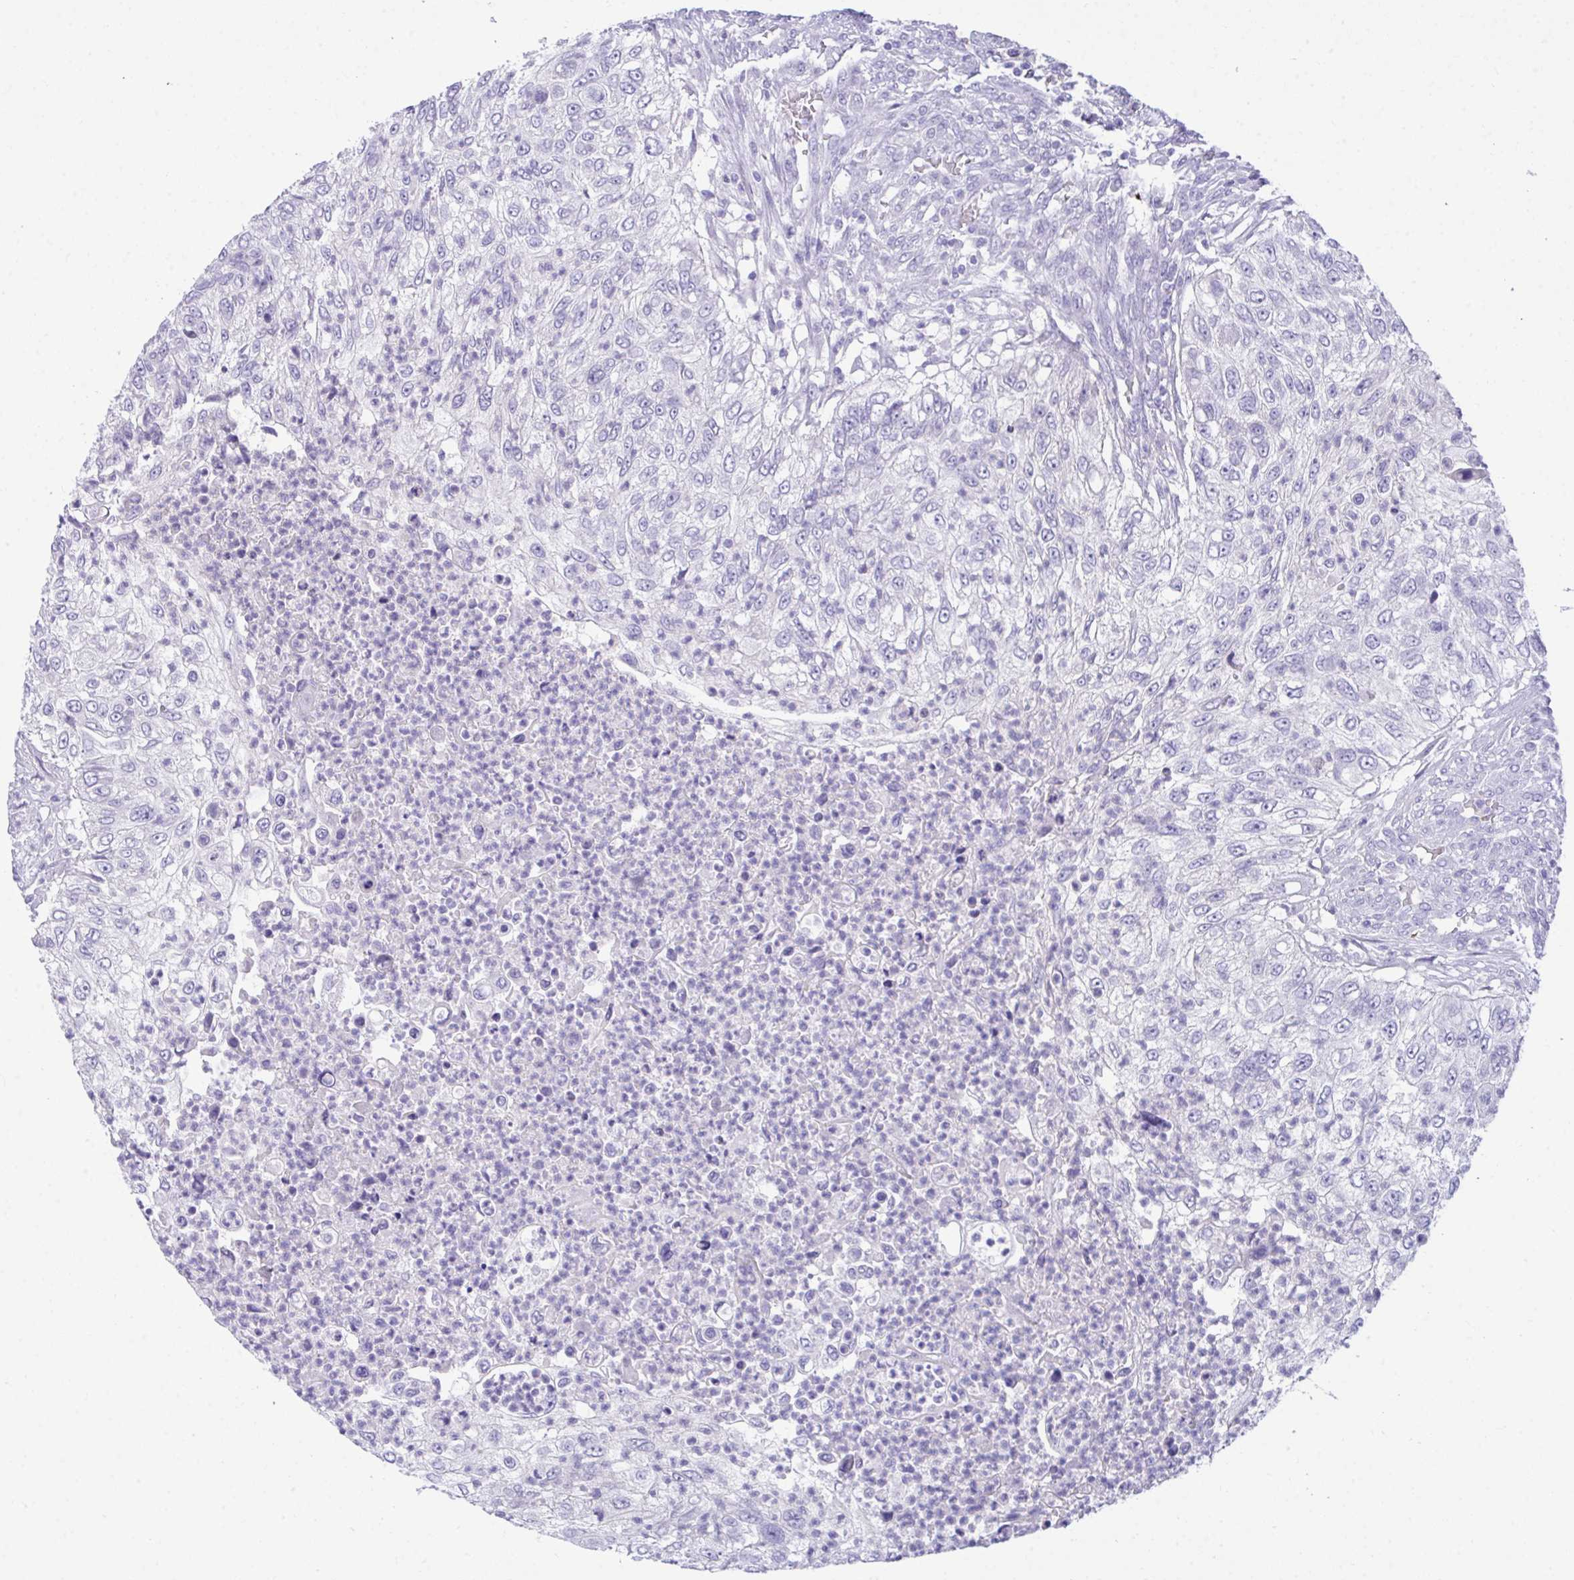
{"staining": {"intensity": "negative", "quantity": "none", "location": "none"}, "tissue": "urothelial cancer", "cell_type": "Tumor cells", "image_type": "cancer", "snomed": [{"axis": "morphology", "description": "Urothelial carcinoma, High grade"}, {"axis": "topography", "description": "Urinary bladder"}], "caption": "This is an immunohistochemistry (IHC) histopathology image of urothelial cancer. There is no expression in tumor cells.", "gene": "PLEKHH1", "patient": {"sex": "female", "age": 60}}